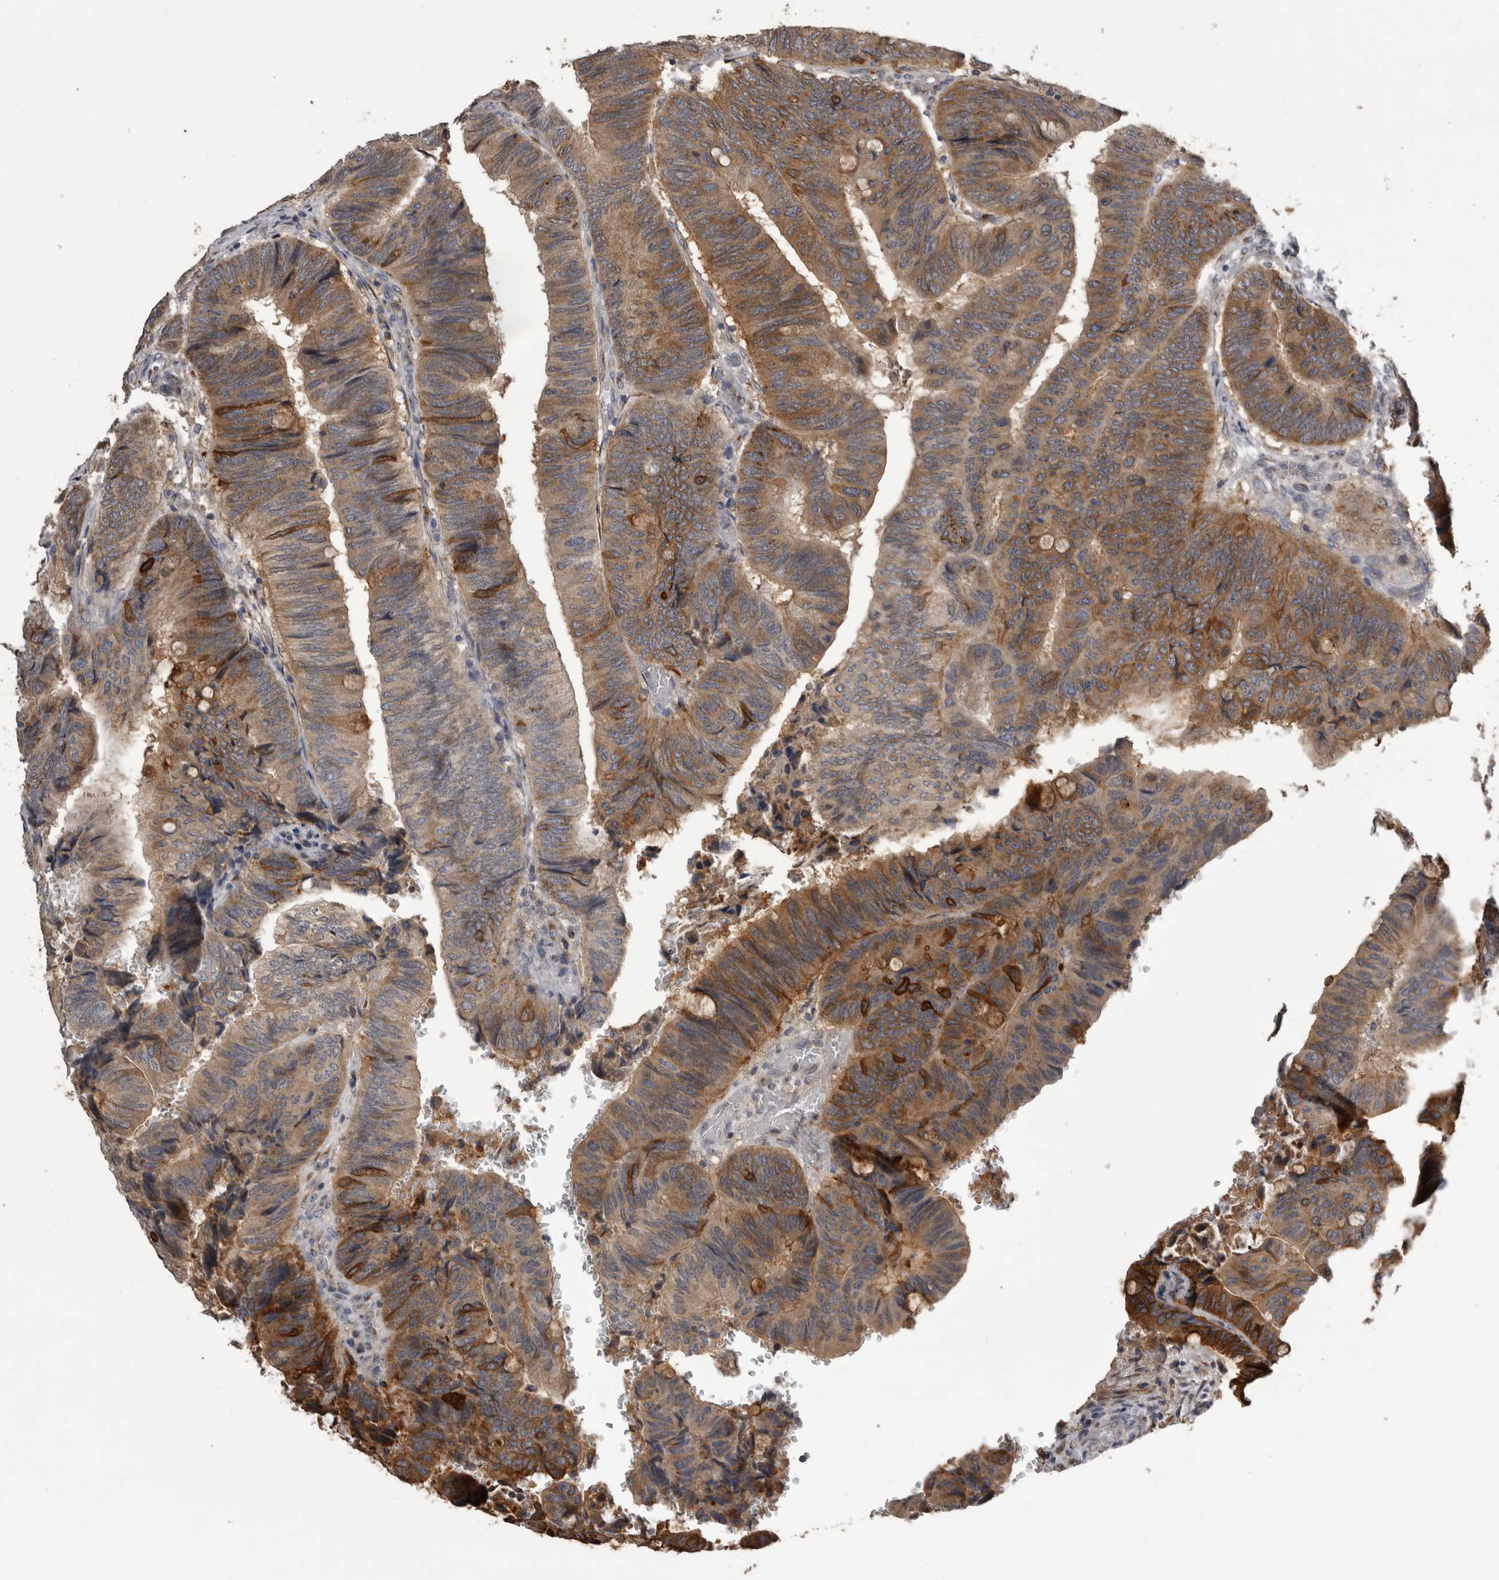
{"staining": {"intensity": "moderate", "quantity": ">75%", "location": "cytoplasmic/membranous"}, "tissue": "colorectal cancer", "cell_type": "Tumor cells", "image_type": "cancer", "snomed": [{"axis": "morphology", "description": "Normal tissue, NOS"}, {"axis": "morphology", "description": "Adenocarcinoma, NOS"}, {"axis": "topography", "description": "Rectum"}, {"axis": "topography", "description": "Peripheral nerve tissue"}], "caption": "Immunohistochemistry (IHC) of human colorectal cancer (adenocarcinoma) exhibits medium levels of moderate cytoplasmic/membranous staining in approximately >75% of tumor cells.", "gene": "ANXA13", "patient": {"sex": "male", "age": 92}}